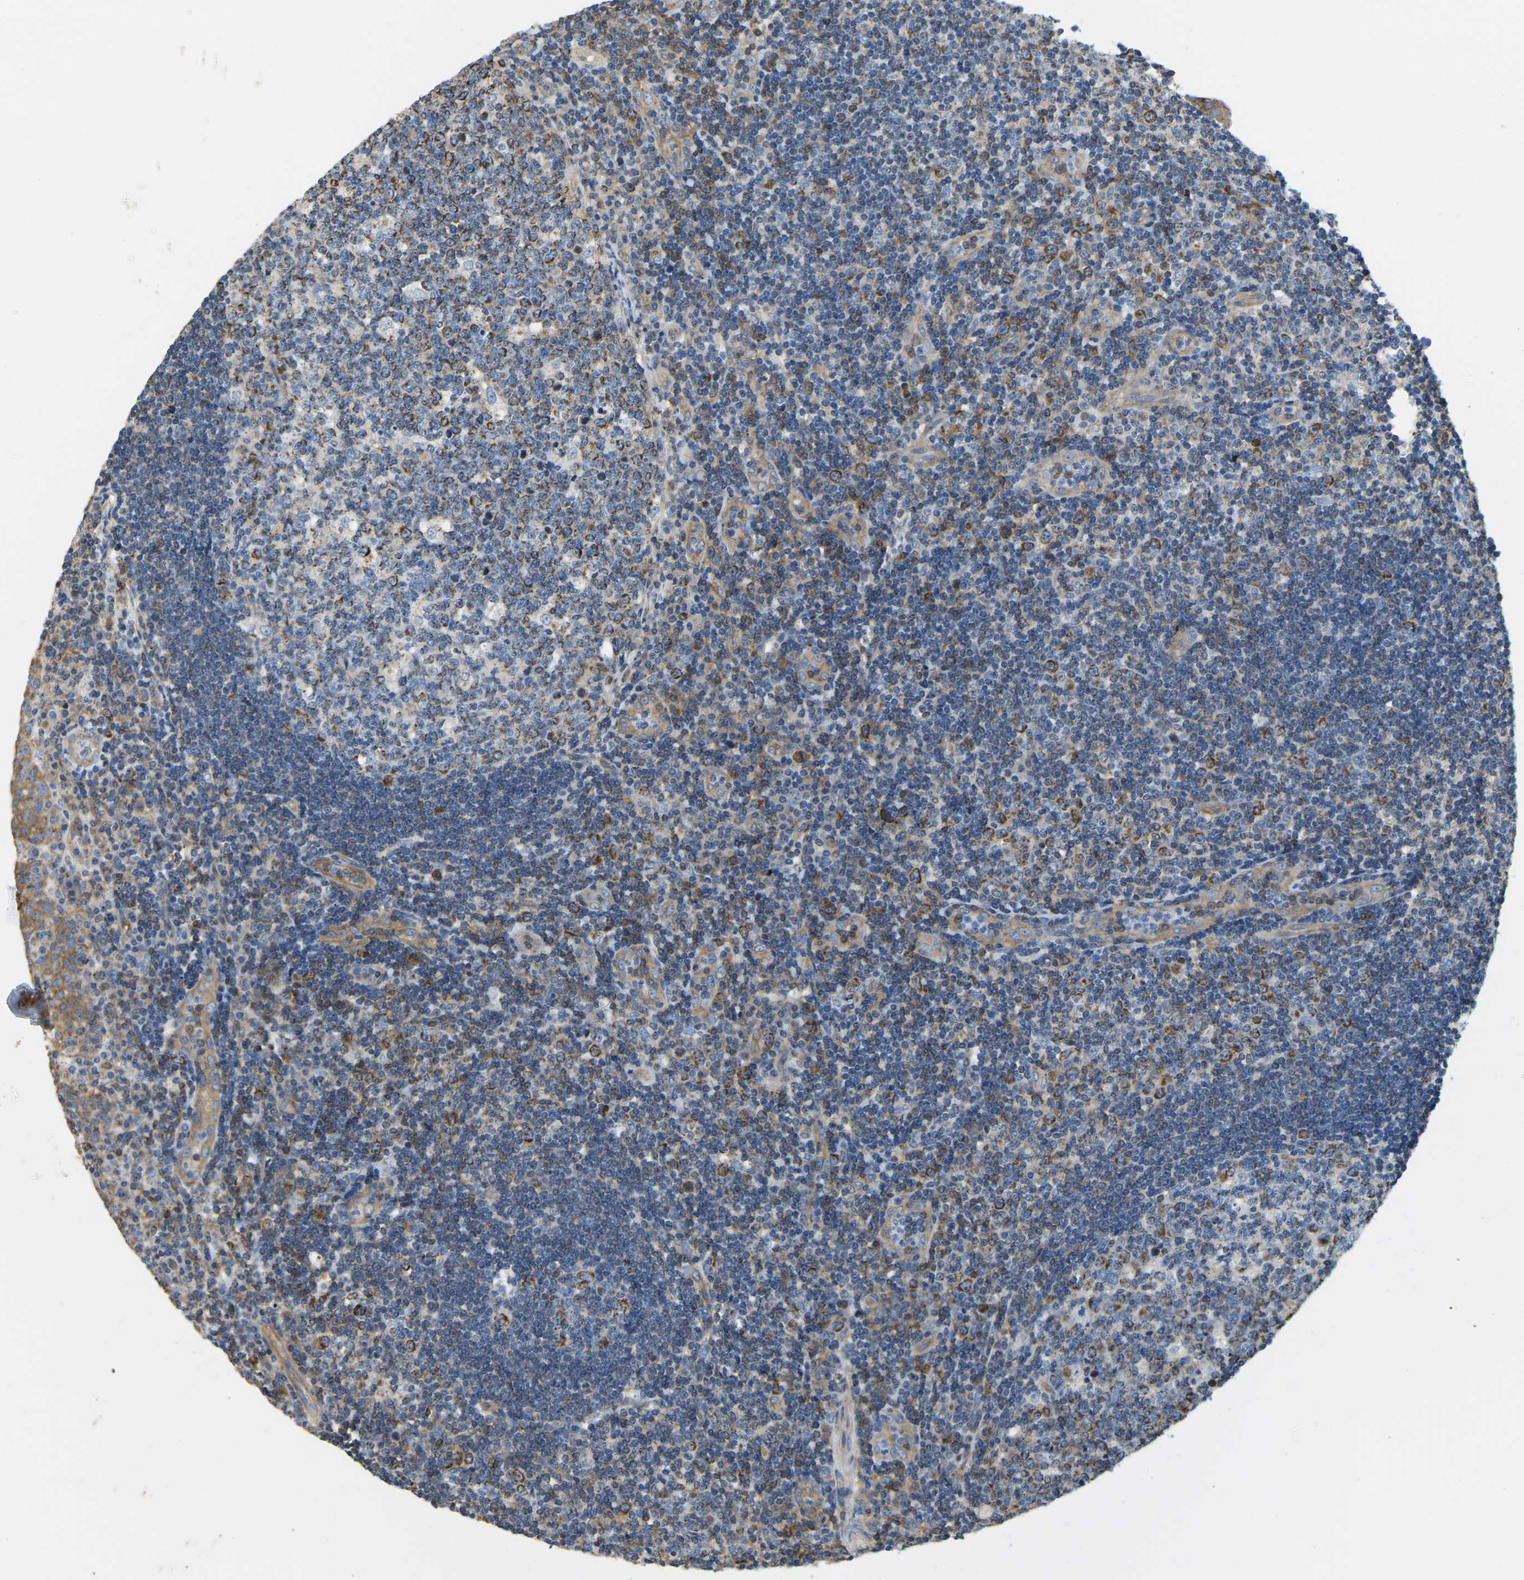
{"staining": {"intensity": "moderate", "quantity": ">75%", "location": "cytoplasmic/membranous"}, "tissue": "tonsil", "cell_type": "Germinal center cells", "image_type": "normal", "snomed": [{"axis": "morphology", "description": "Normal tissue, NOS"}, {"axis": "topography", "description": "Tonsil"}], "caption": "Tonsil stained for a protein shows moderate cytoplasmic/membranous positivity in germinal center cells. The staining is performed using DAB brown chromogen to label protein expression. The nuclei are counter-stained blue using hematoxylin.", "gene": "AHNAK", "patient": {"sex": "female", "age": 40}}